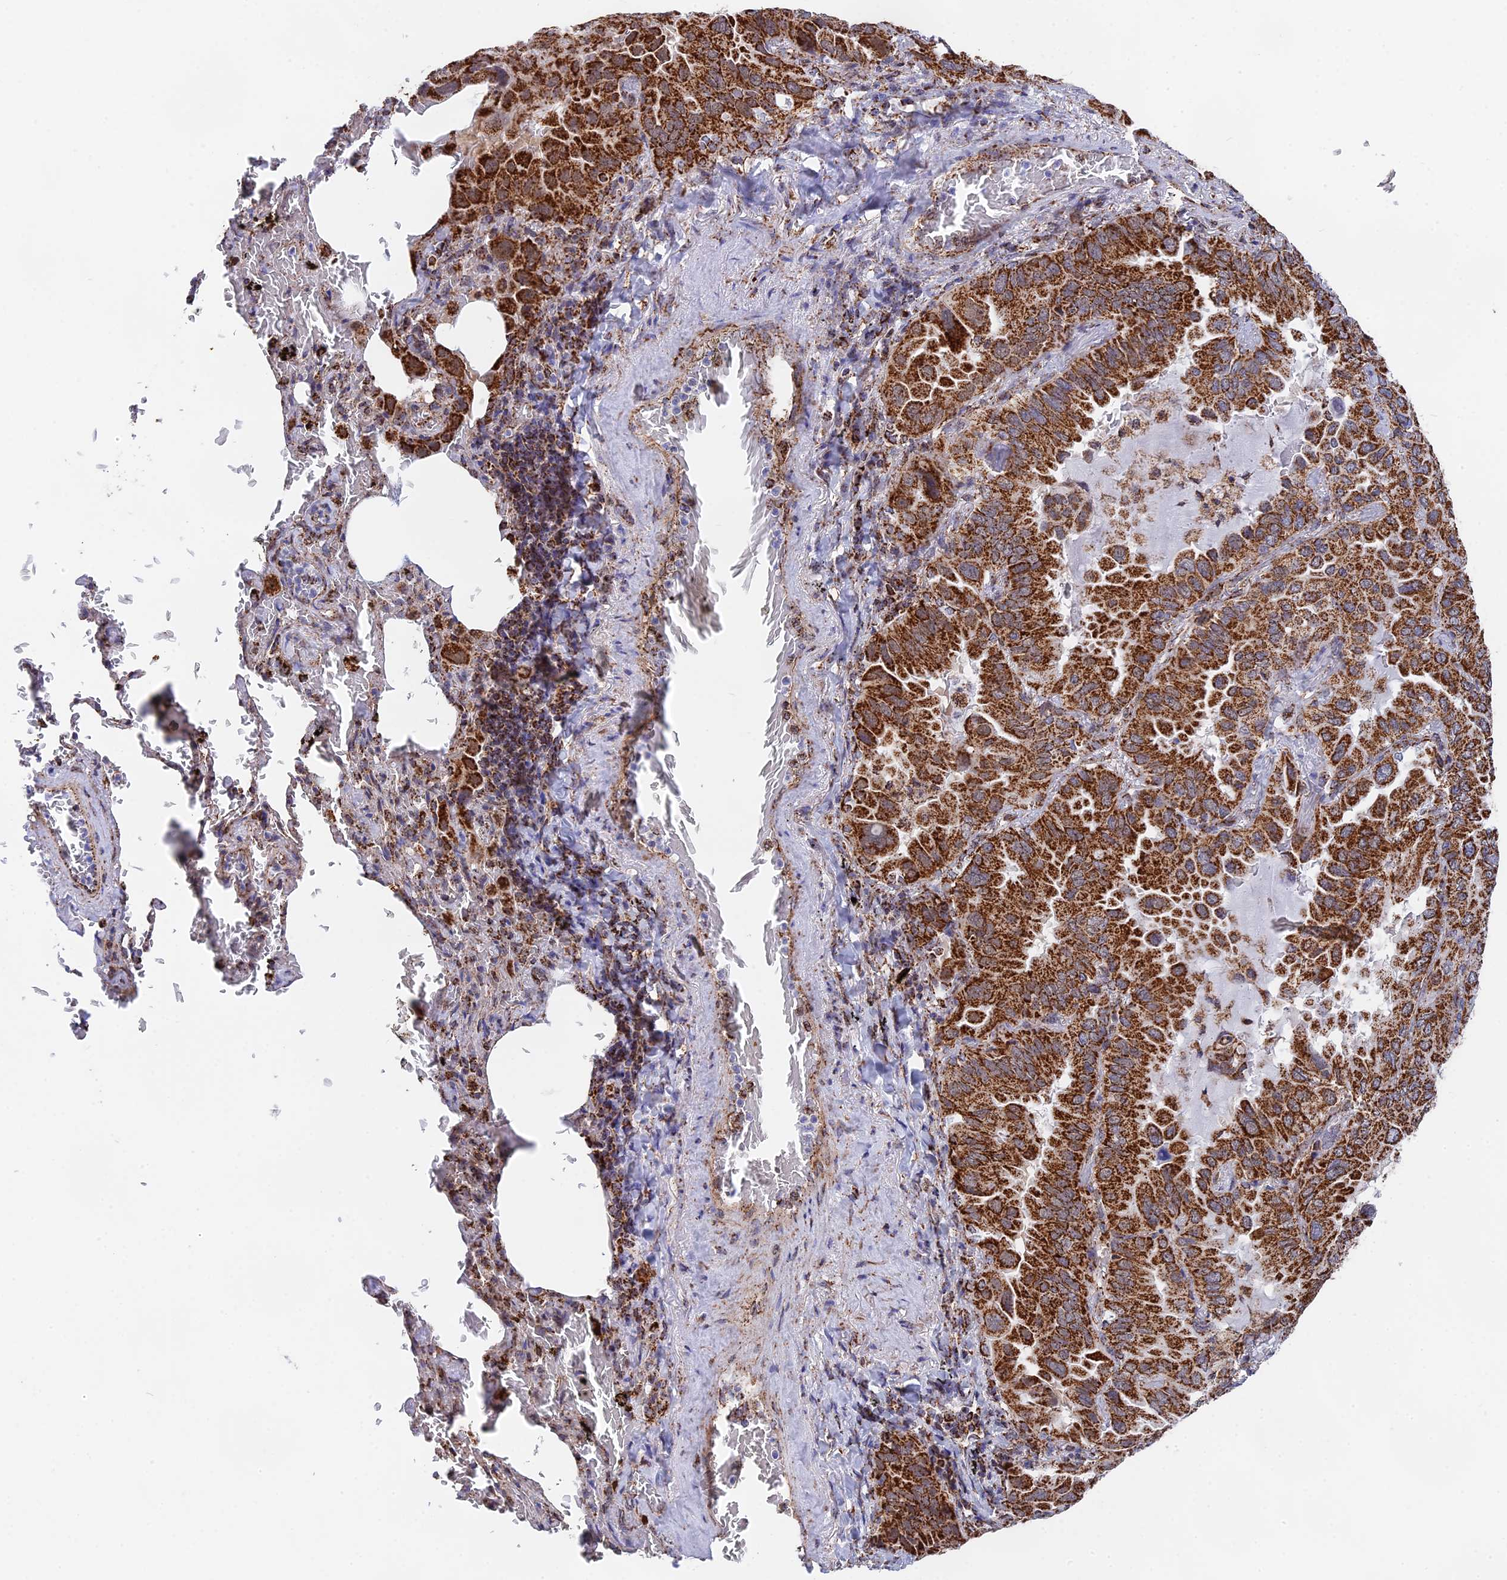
{"staining": {"intensity": "strong", "quantity": ">75%", "location": "cytoplasmic/membranous"}, "tissue": "lung cancer", "cell_type": "Tumor cells", "image_type": "cancer", "snomed": [{"axis": "morphology", "description": "Adenocarcinoma, NOS"}, {"axis": "topography", "description": "Lung"}], "caption": "Brown immunohistochemical staining in lung cancer (adenocarcinoma) shows strong cytoplasmic/membranous expression in about >75% of tumor cells.", "gene": "CDC16", "patient": {"sex": "male", "age": 64}}